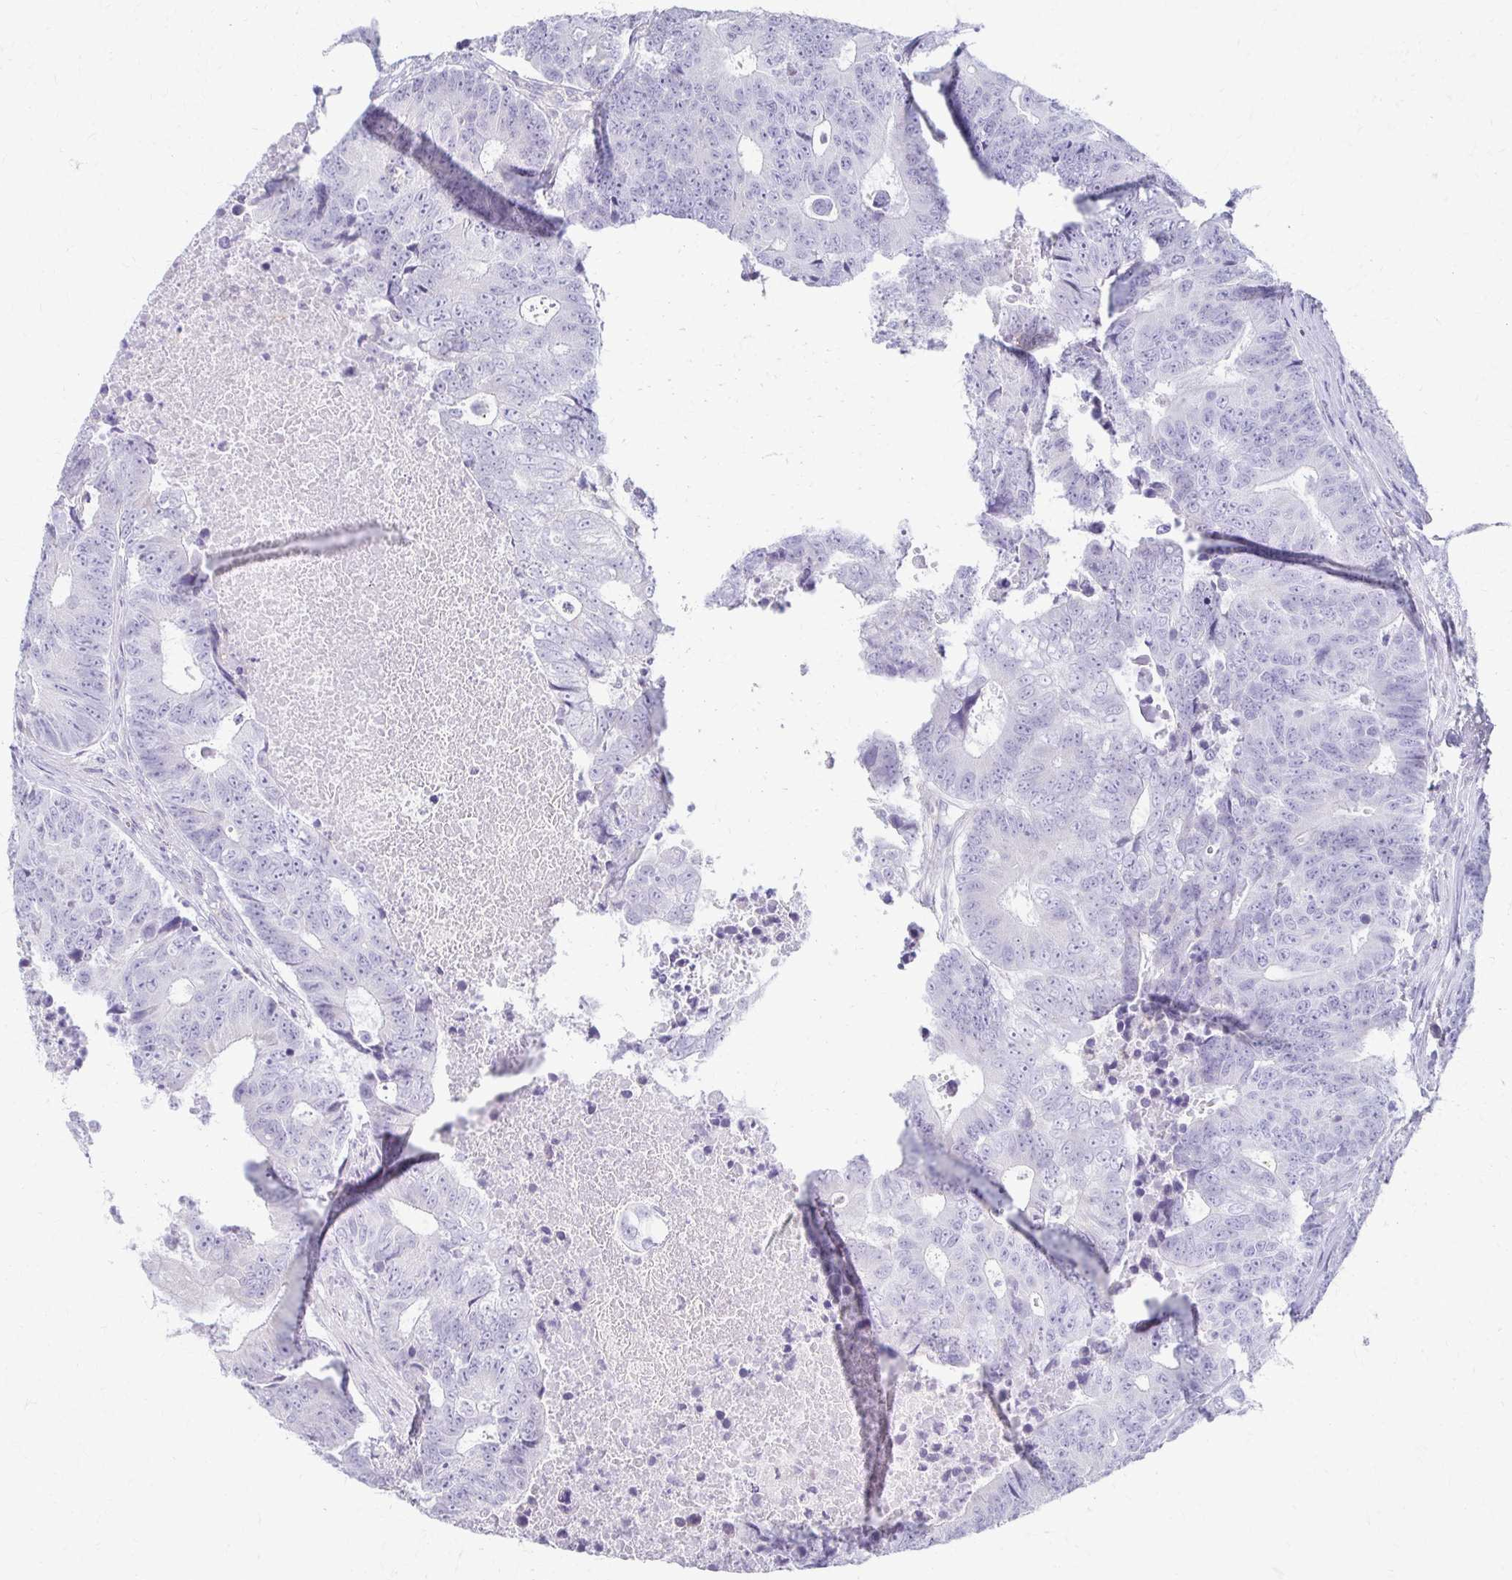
{"staining": {"intensity": "negative", "quantity": "none", "location": "none"}, "tissue": "colorectal cancer", "cell_type": "Tumor cells", "image_type": "cancer", "snomed": [{"axis": "morphology", "description": "Adenocarcinoma, NOS"}, {"axis": "topography", "description": "Colon"}], "caption": "An image of colorectal cancer (adenocarcinoma) stained for a protein exhibits no brown staining in tumor cells. (DAB (3,3'-diaminobenzidine) immunohistochemistry with hematoxylin counter stain).", "gene": "FCGR2B", "patient": {"sex": "female", "age": 48}}